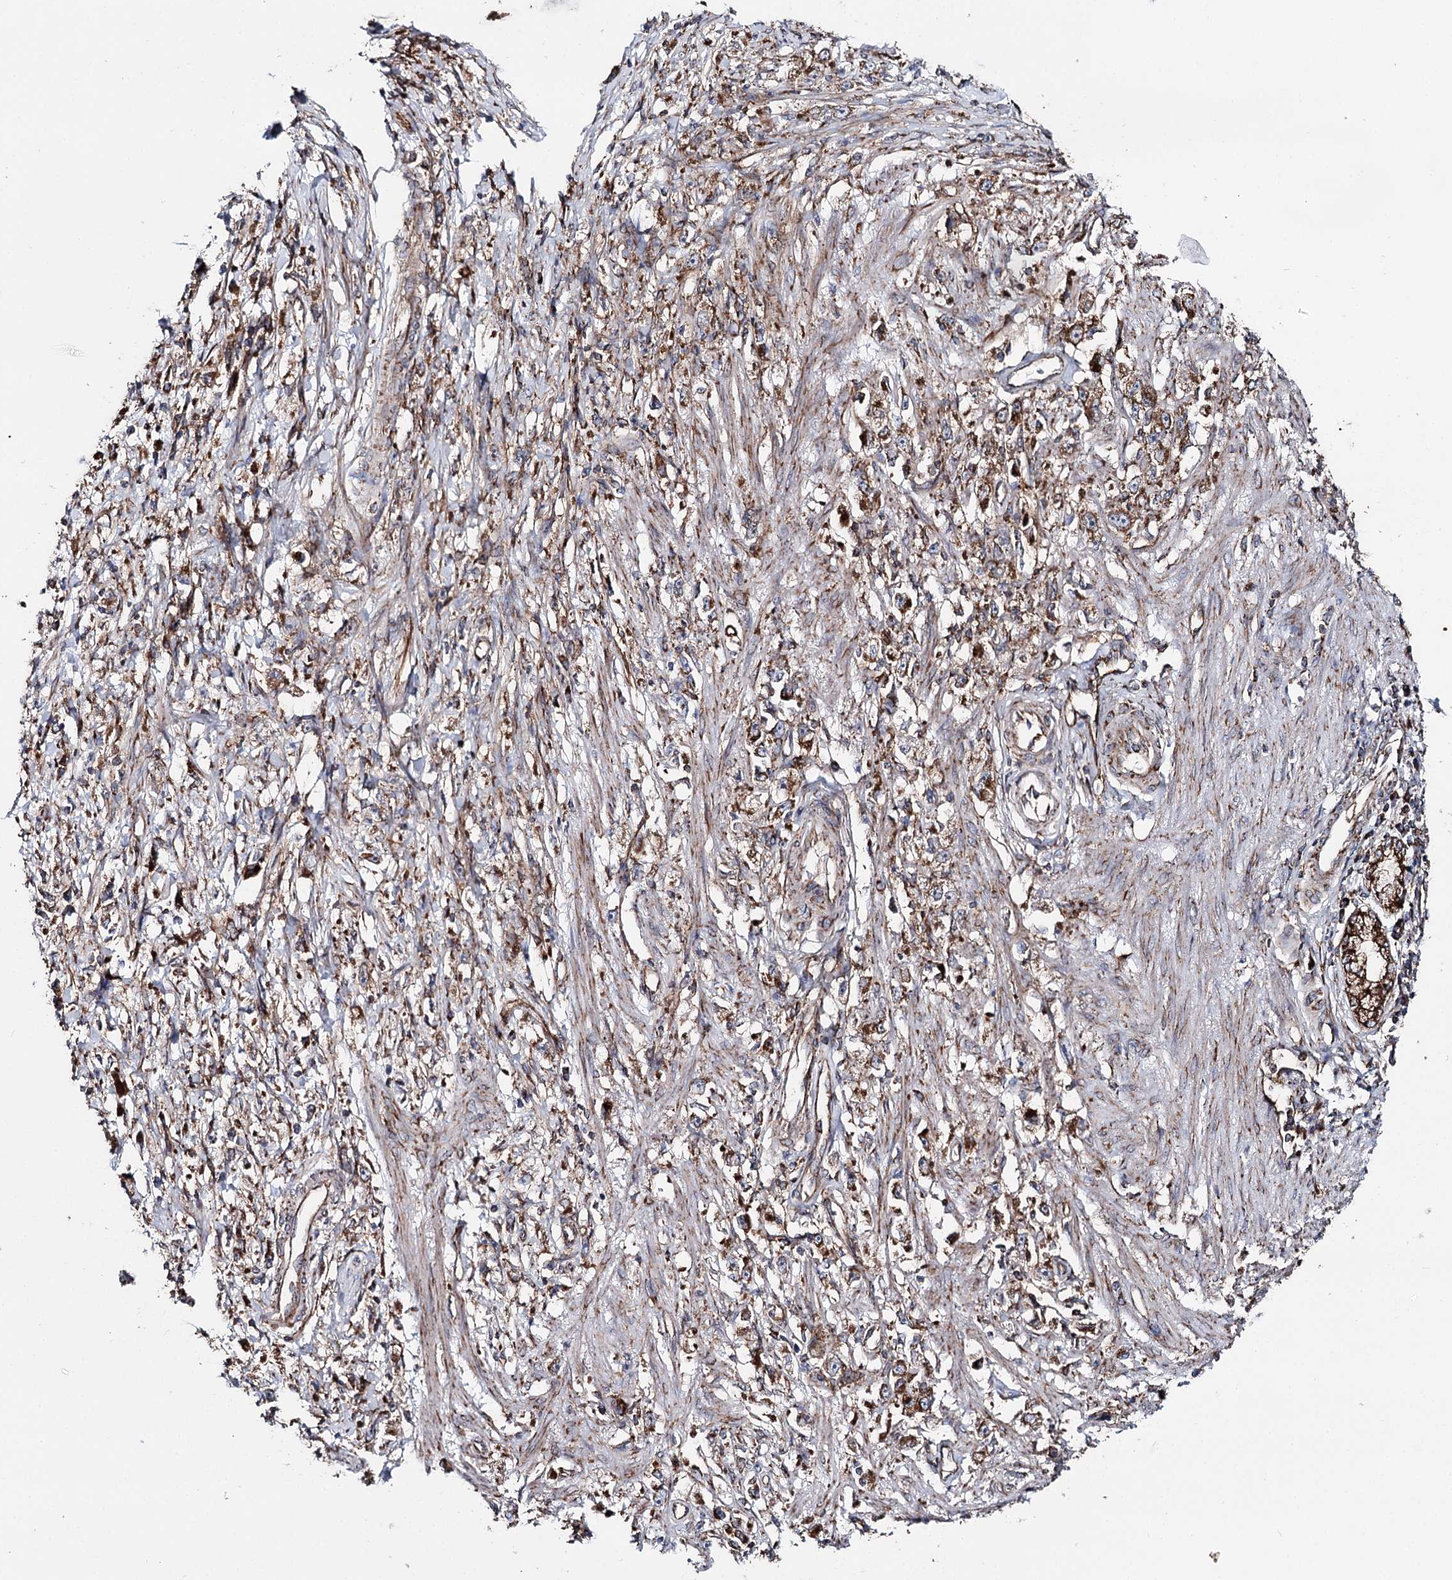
{"staining": {"intensity": "strong", "quantity": ">75%", "location": "cytoplasmic/membranous"}, "tissue": "stomach cancer", "cell_type": "Tumor cells", "image_type": "cancer", "snomed": [{"axis": "morphology", "description": "Adenocarcinoma, NOS"}, {"axis": "topography", "description": "Stomach"}], "caption": "Strong cytoplasmic/membranous positivity is seen in approximately >75% of tumor cells in stomach cancer.", "gene": "MSANTD2", "patient": {"sex": "female", "age": 59}}